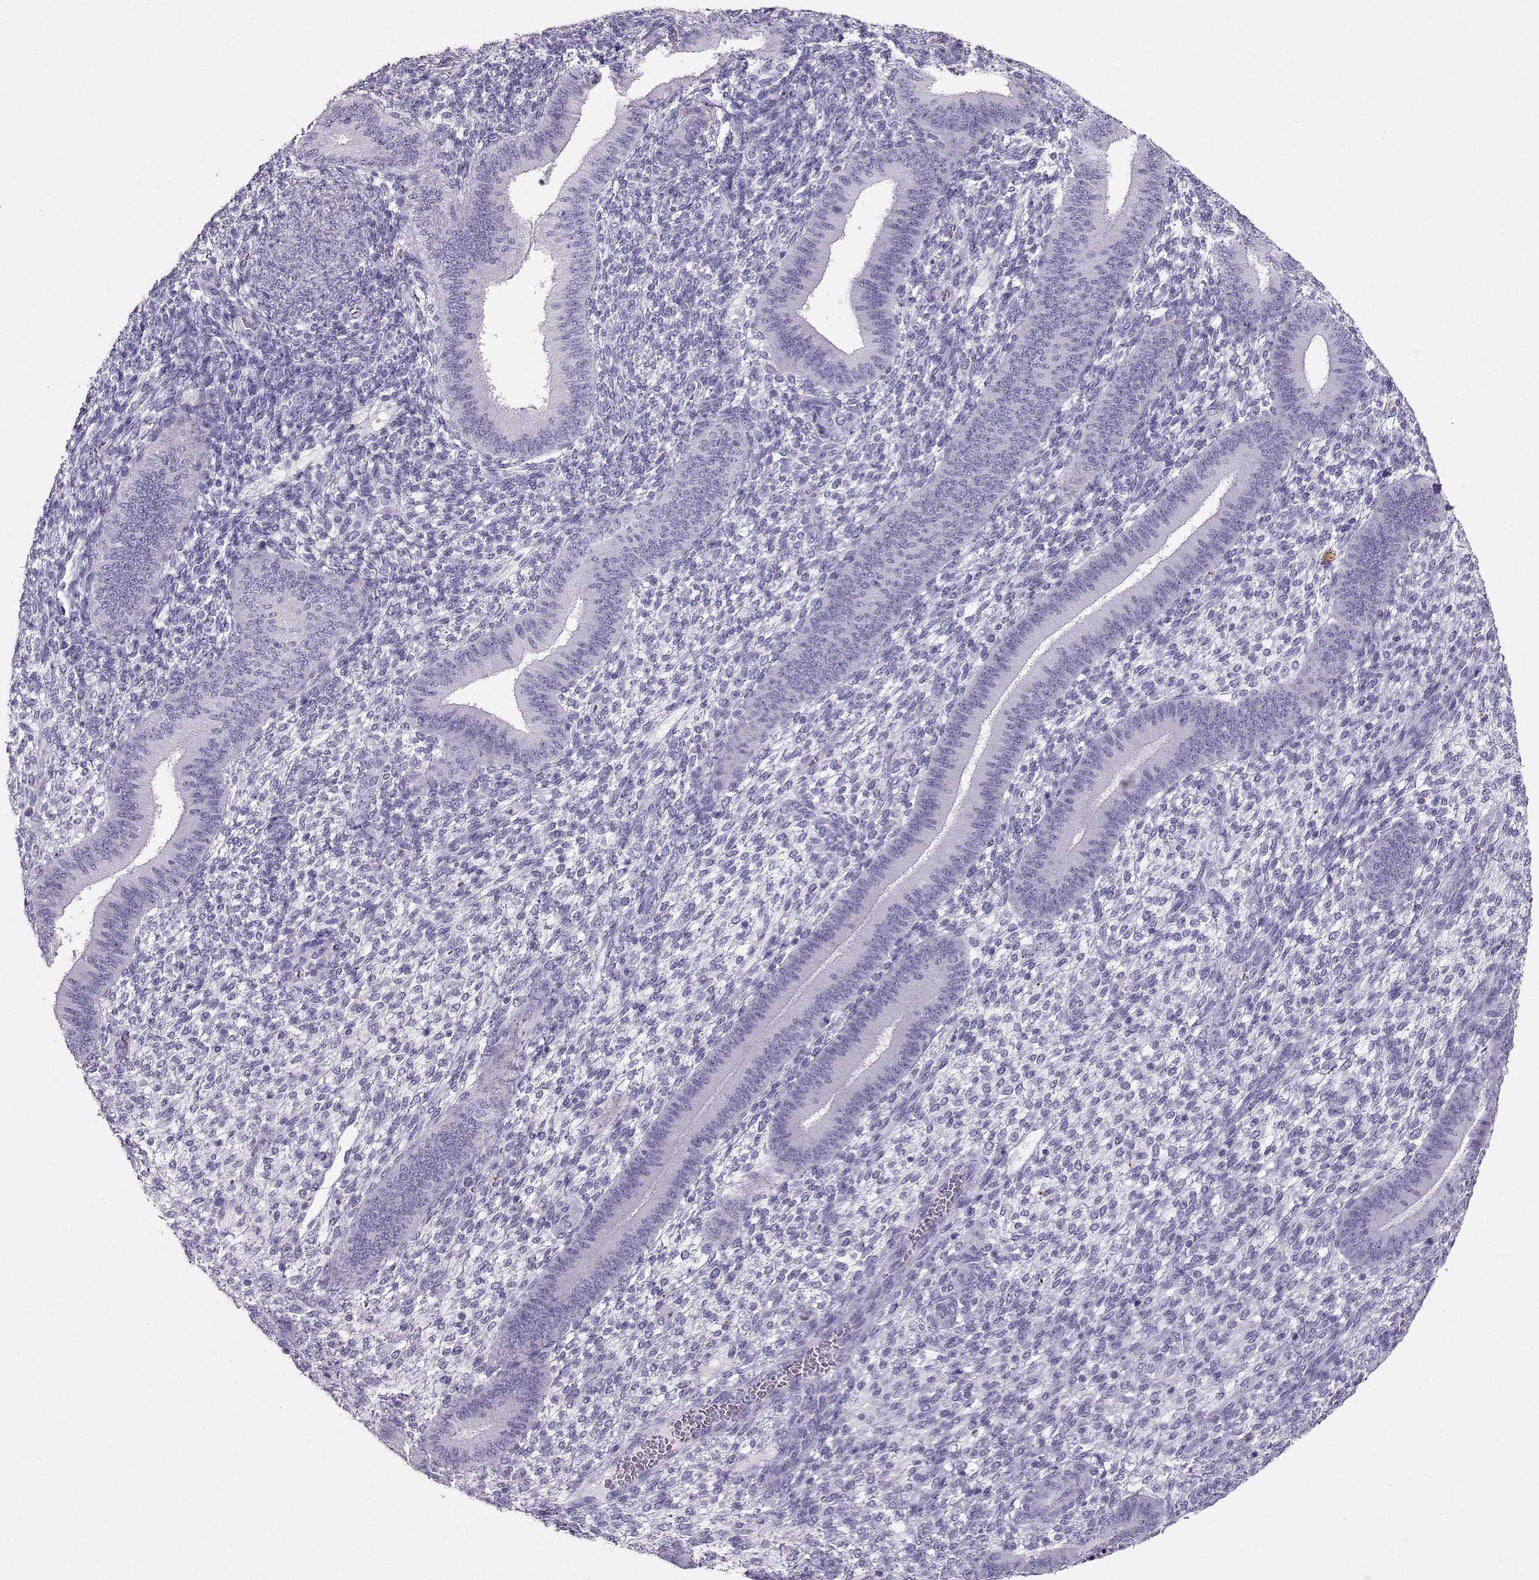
{"staining": {"intensity": "negative", "quantity": "none", "location": "none"}, "tissue": "endometrium", "cell_type": "Cells in endometrial stroma", "image_type": "normal", "snomed": [{"axis": "morphology", "description": "Normal tissue, NOS"}, {"axis": "topography", "description": "Endometrium"}], "caption": "DAB immunohistochemical staining of unremarkable human endometrium shows no significant positivity in cells in endometrial stroma. The staining is performed using DAB (3,3'-diaminobenzidine) brown chromogen with nuclei counter-stained in using hematoxylin.", "gene": "CRX", "patient": {"sex": "female", "age": 39}}